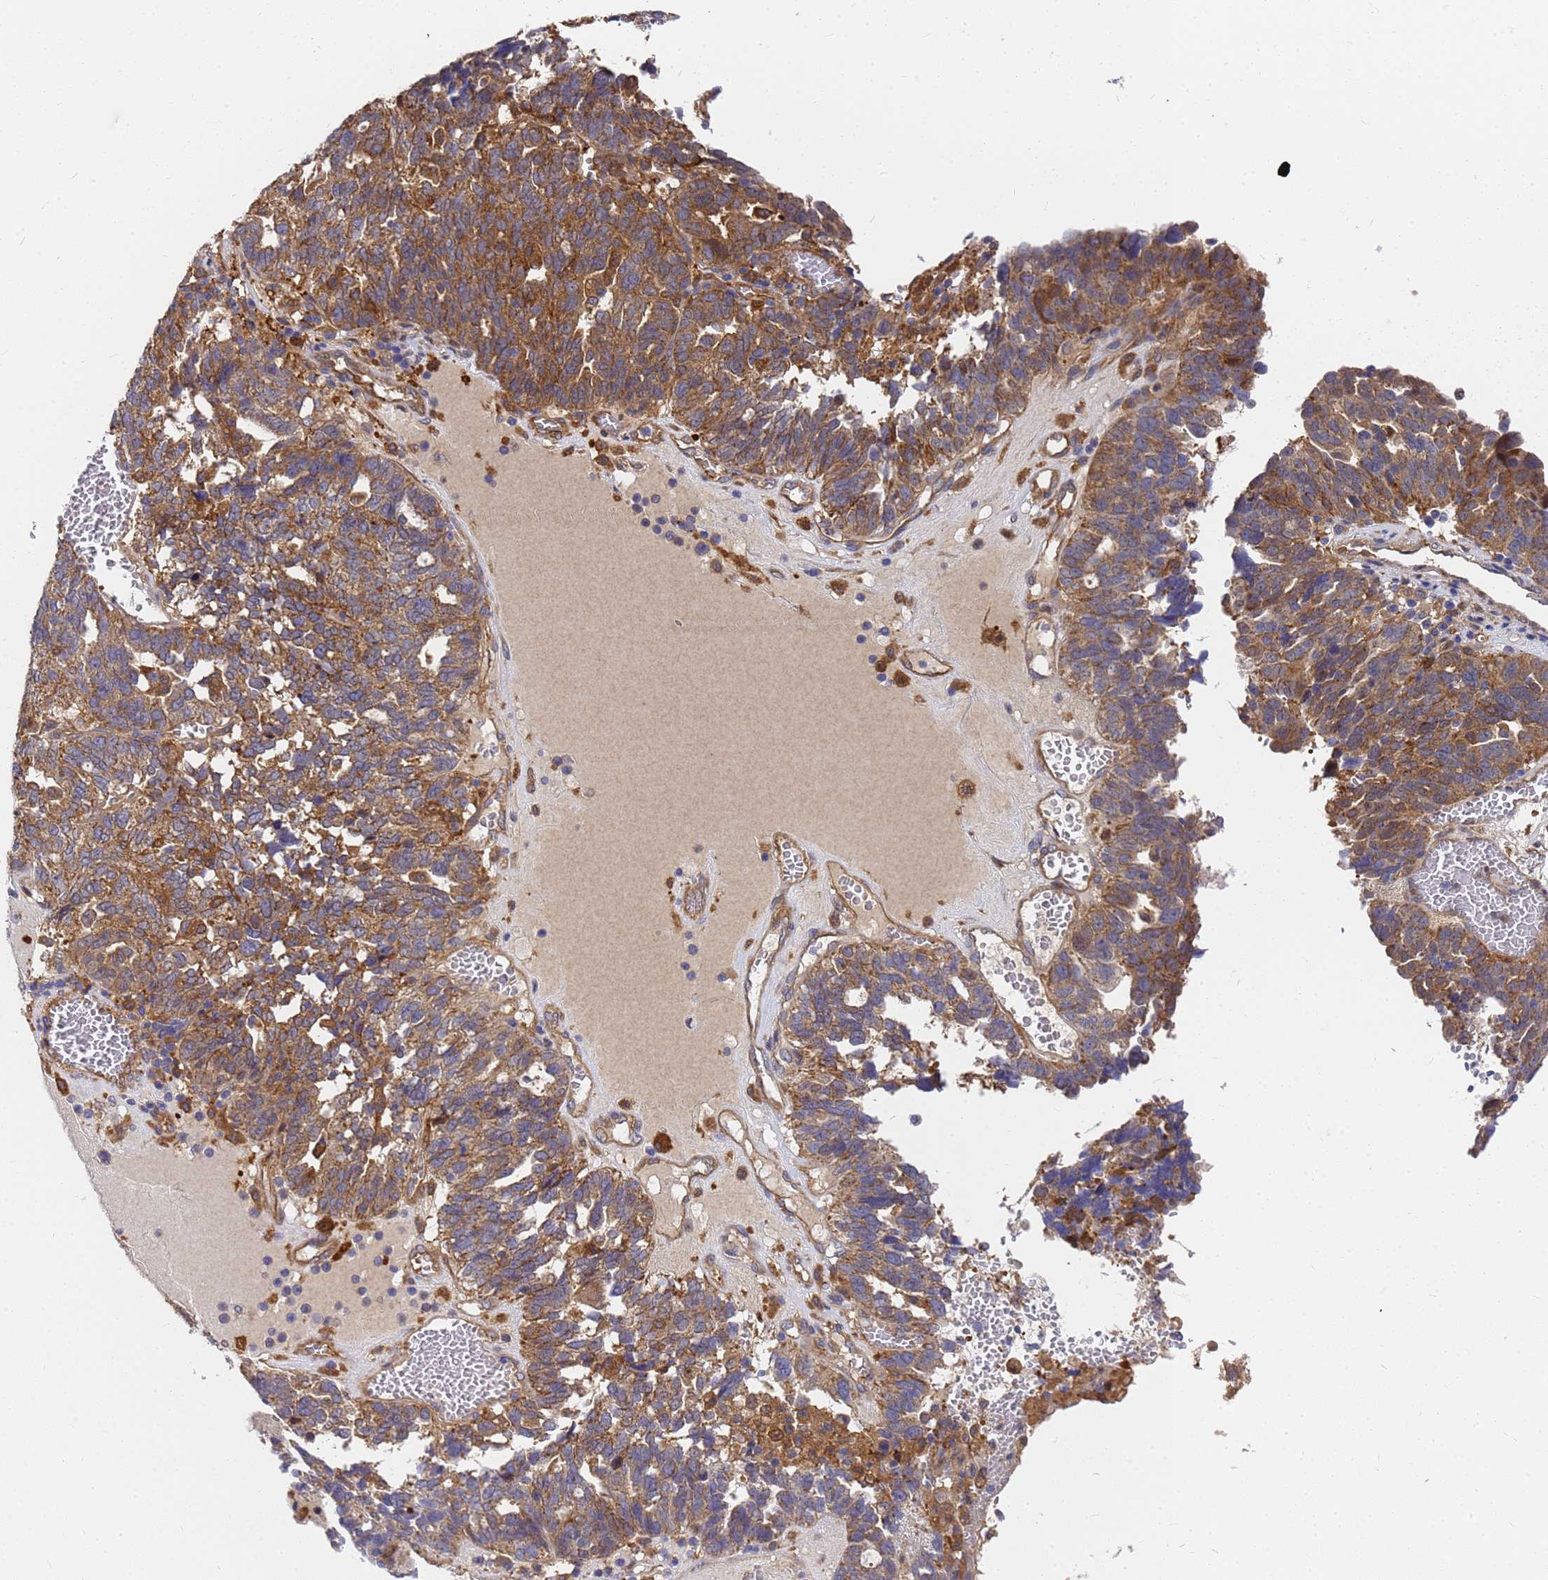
{"staining": {"intensity": "moderate", "quantity": ">75%", "location": "cytoplasmic/membranous"}, "tissue": "ovarian cancer", "cell_type": "Tumor cells", "image_type": "cancer", "snomed": [{"axis": "morphology", "description": "Cystadenocarcinoma, serous, NOS"}, {"axis": "topography", "description": "Ovary"}], "caption": "Ovarian serous cystadenocarcinoma stained with a brown dye demonstrates moderate cytoplasmic/membranous positive expression in about >75% of tumor cells.", "gene": "SLC35E2B", "patient": {"sex": "female", "age": 59}}